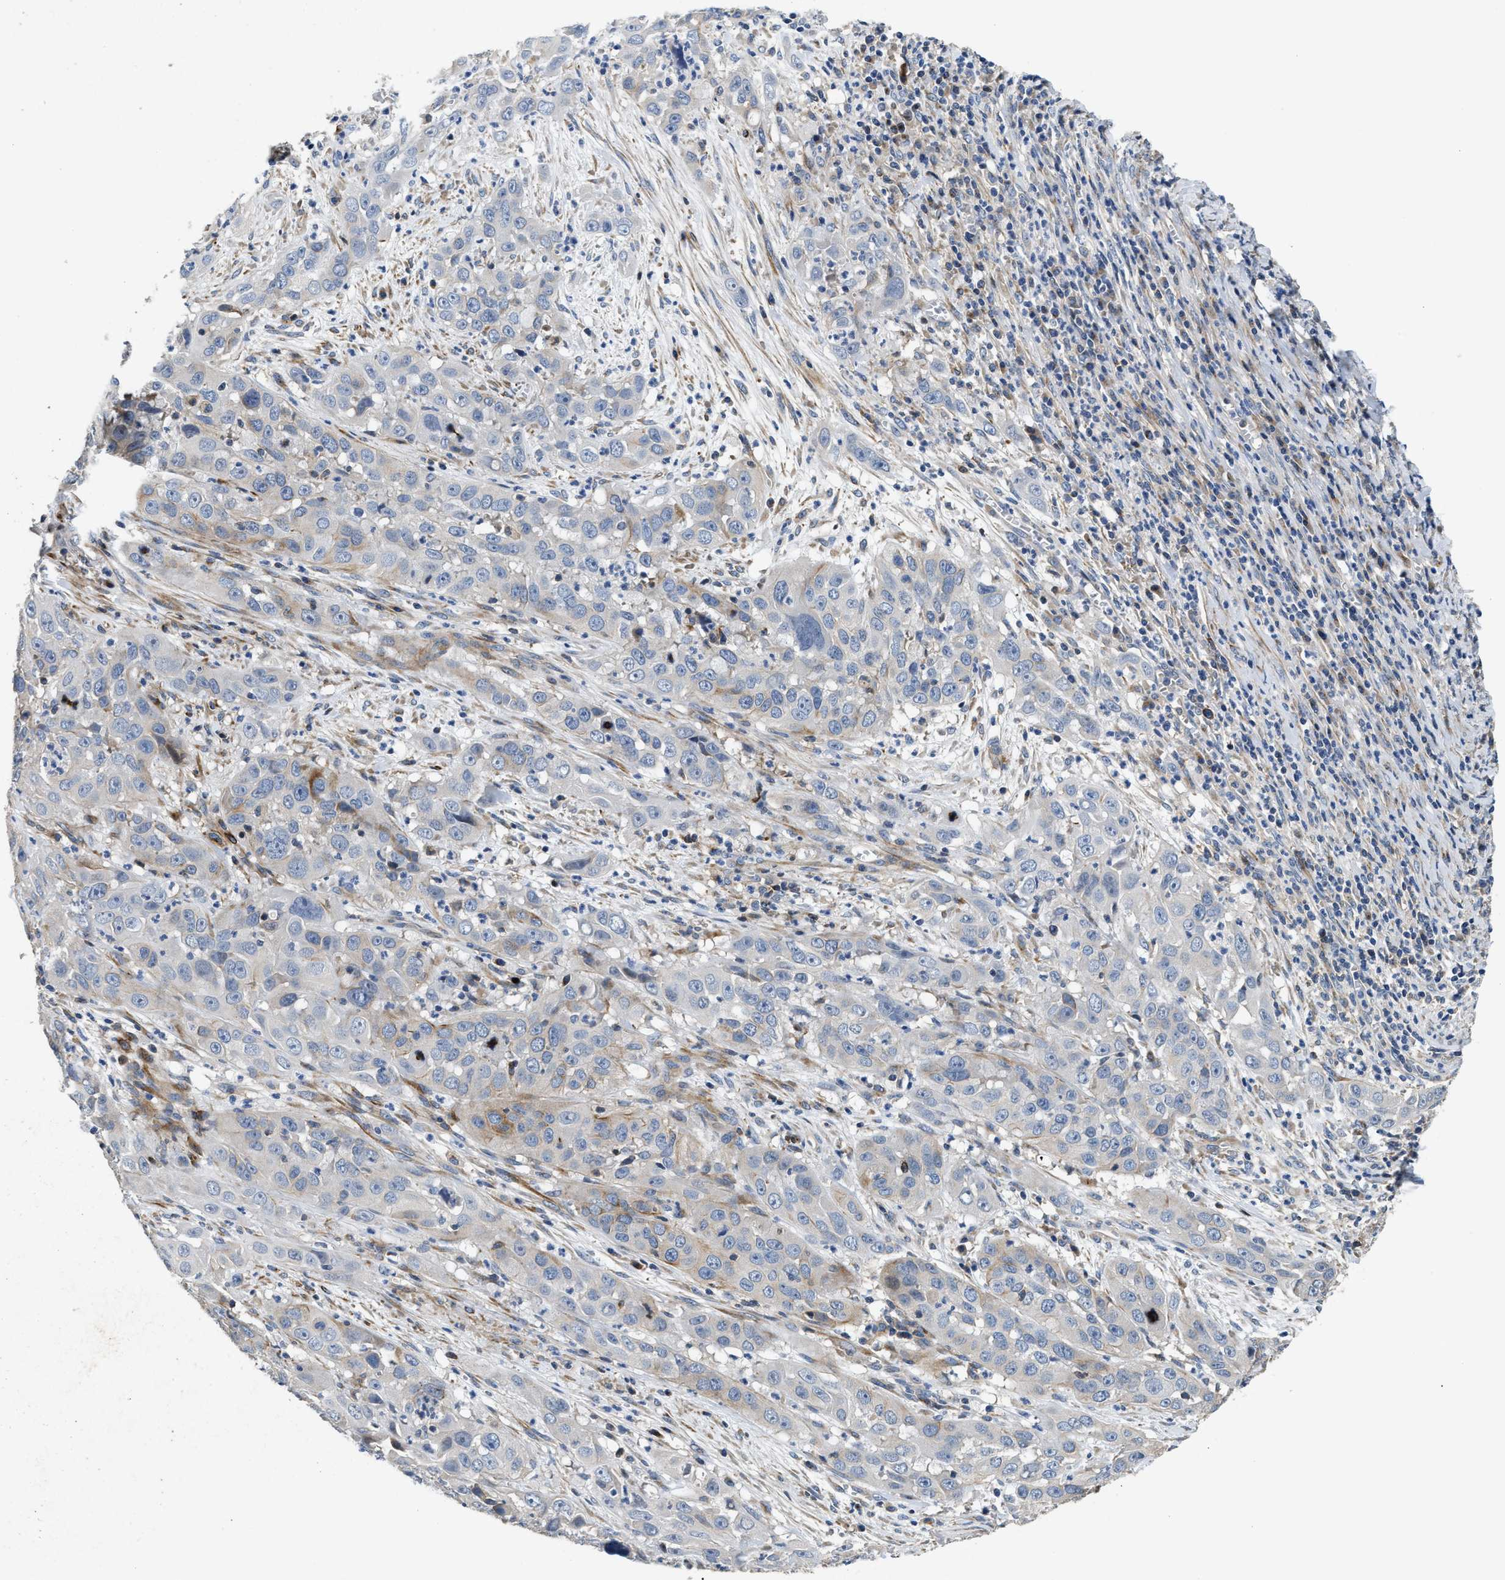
{"staining": {"intensity": "moderate", "quantity": "<25%", "location": "cytoplasmic/membranous"}, "tissue": "cervical cancer", "cell_type": "Tumor cells", "image_type": "cancer", "snomed": [{"axis": "morphology", "description": "Squamous cell carcinoma, NOS"}, {"axis": "topography", "description": "Cervix"}], "caption": "An image of human cervical cancer (squamous cell carcinoma) stained for a protein displays moderate cytoplasmic/membranous brown staining in tumor cells.", "gene": "IL17RC", "patient": {"sex": "female", "age": 32}}